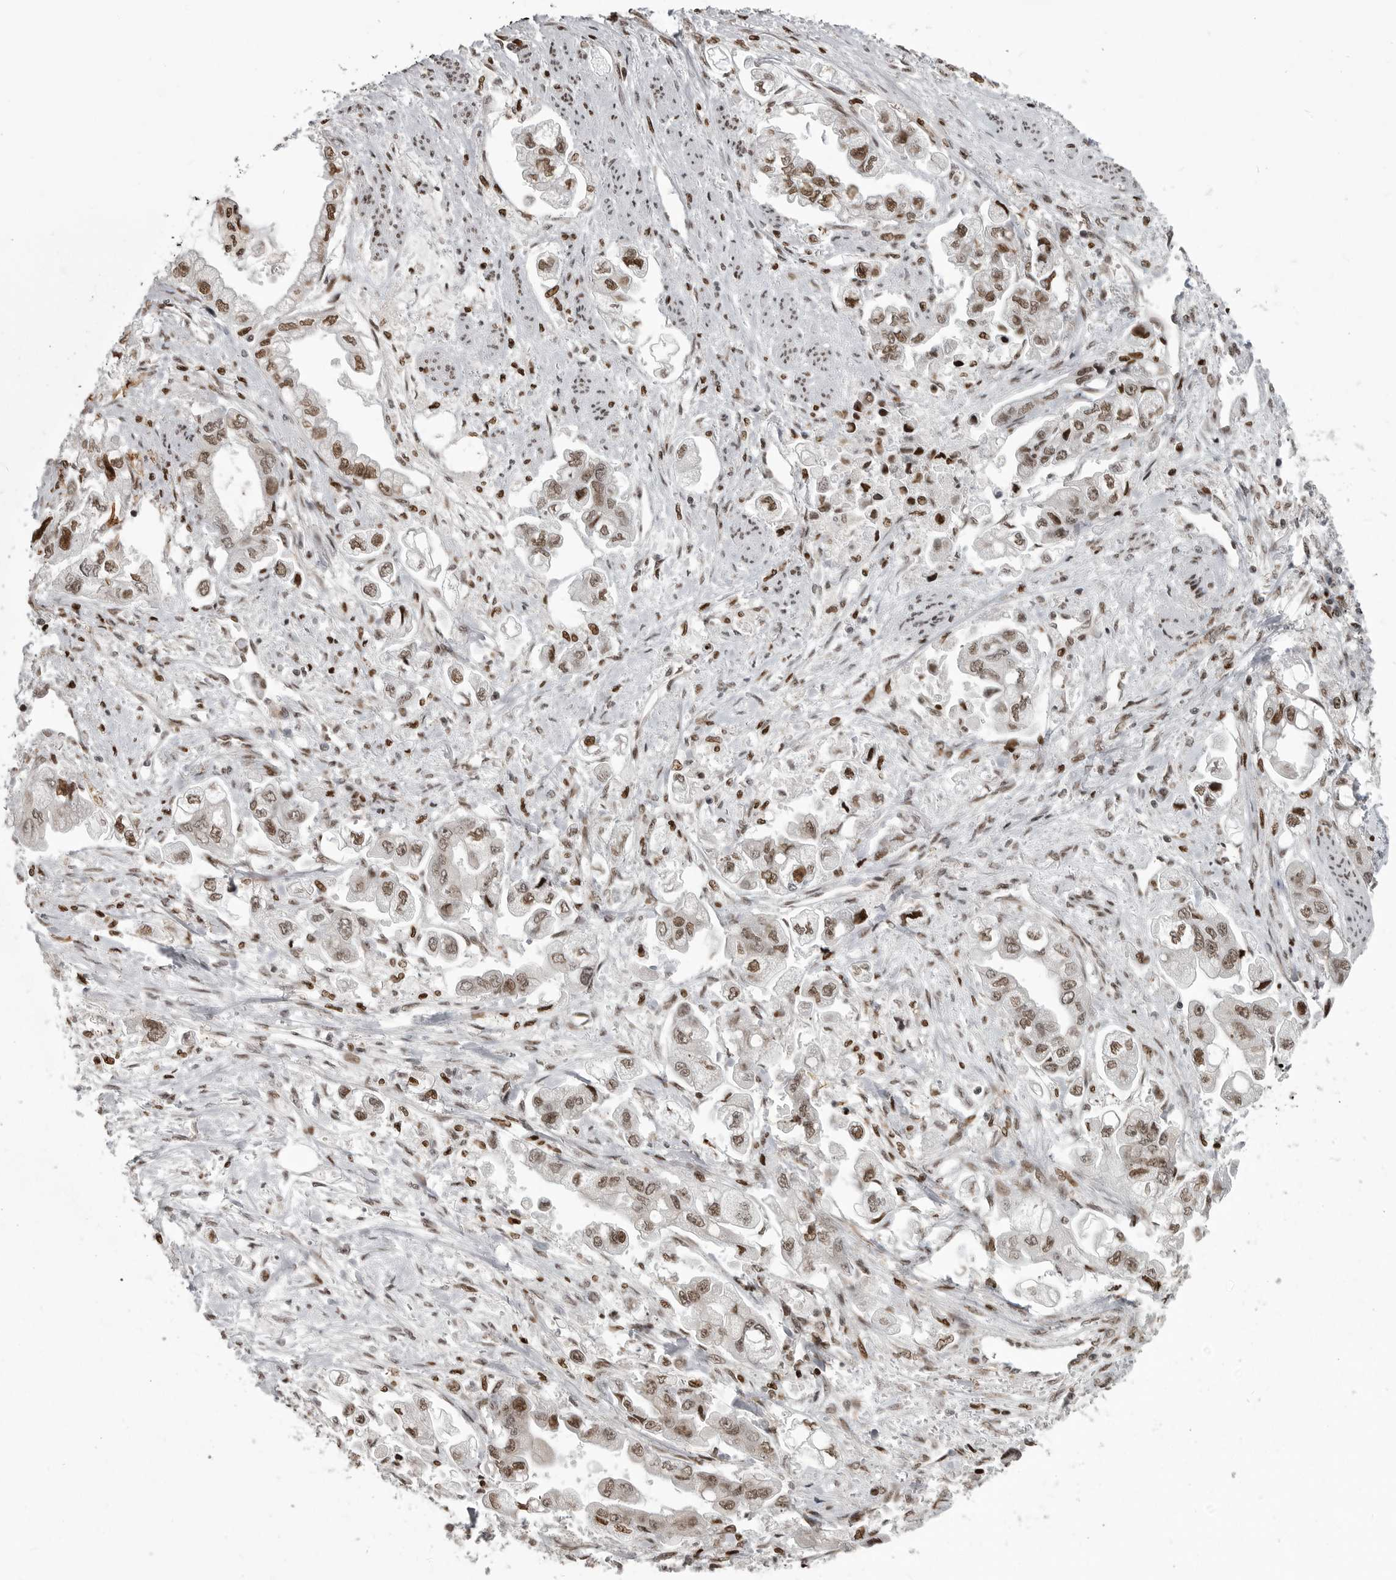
{"staining": {"intensity": "moderate", "quantity": ">75%", "location": "nuclear"}, "tissue": "stomach cancer", "cell_type": "Tumor cells", "image_type": "cancer", "snomed": [{"axis": "morphology", "description": "Adenocarcinoma, NOS"}, {"axis": "topography", "description": "Stomach"}], "caption": "Approximately >75% of tumor cells in human adenocarcinoma (stomach) reveal moderate nuclear protein expression as visualized by brown immunohistochemical staining.", "gene": "YAF2", "patient": {"sex": "male", "age": 62}}